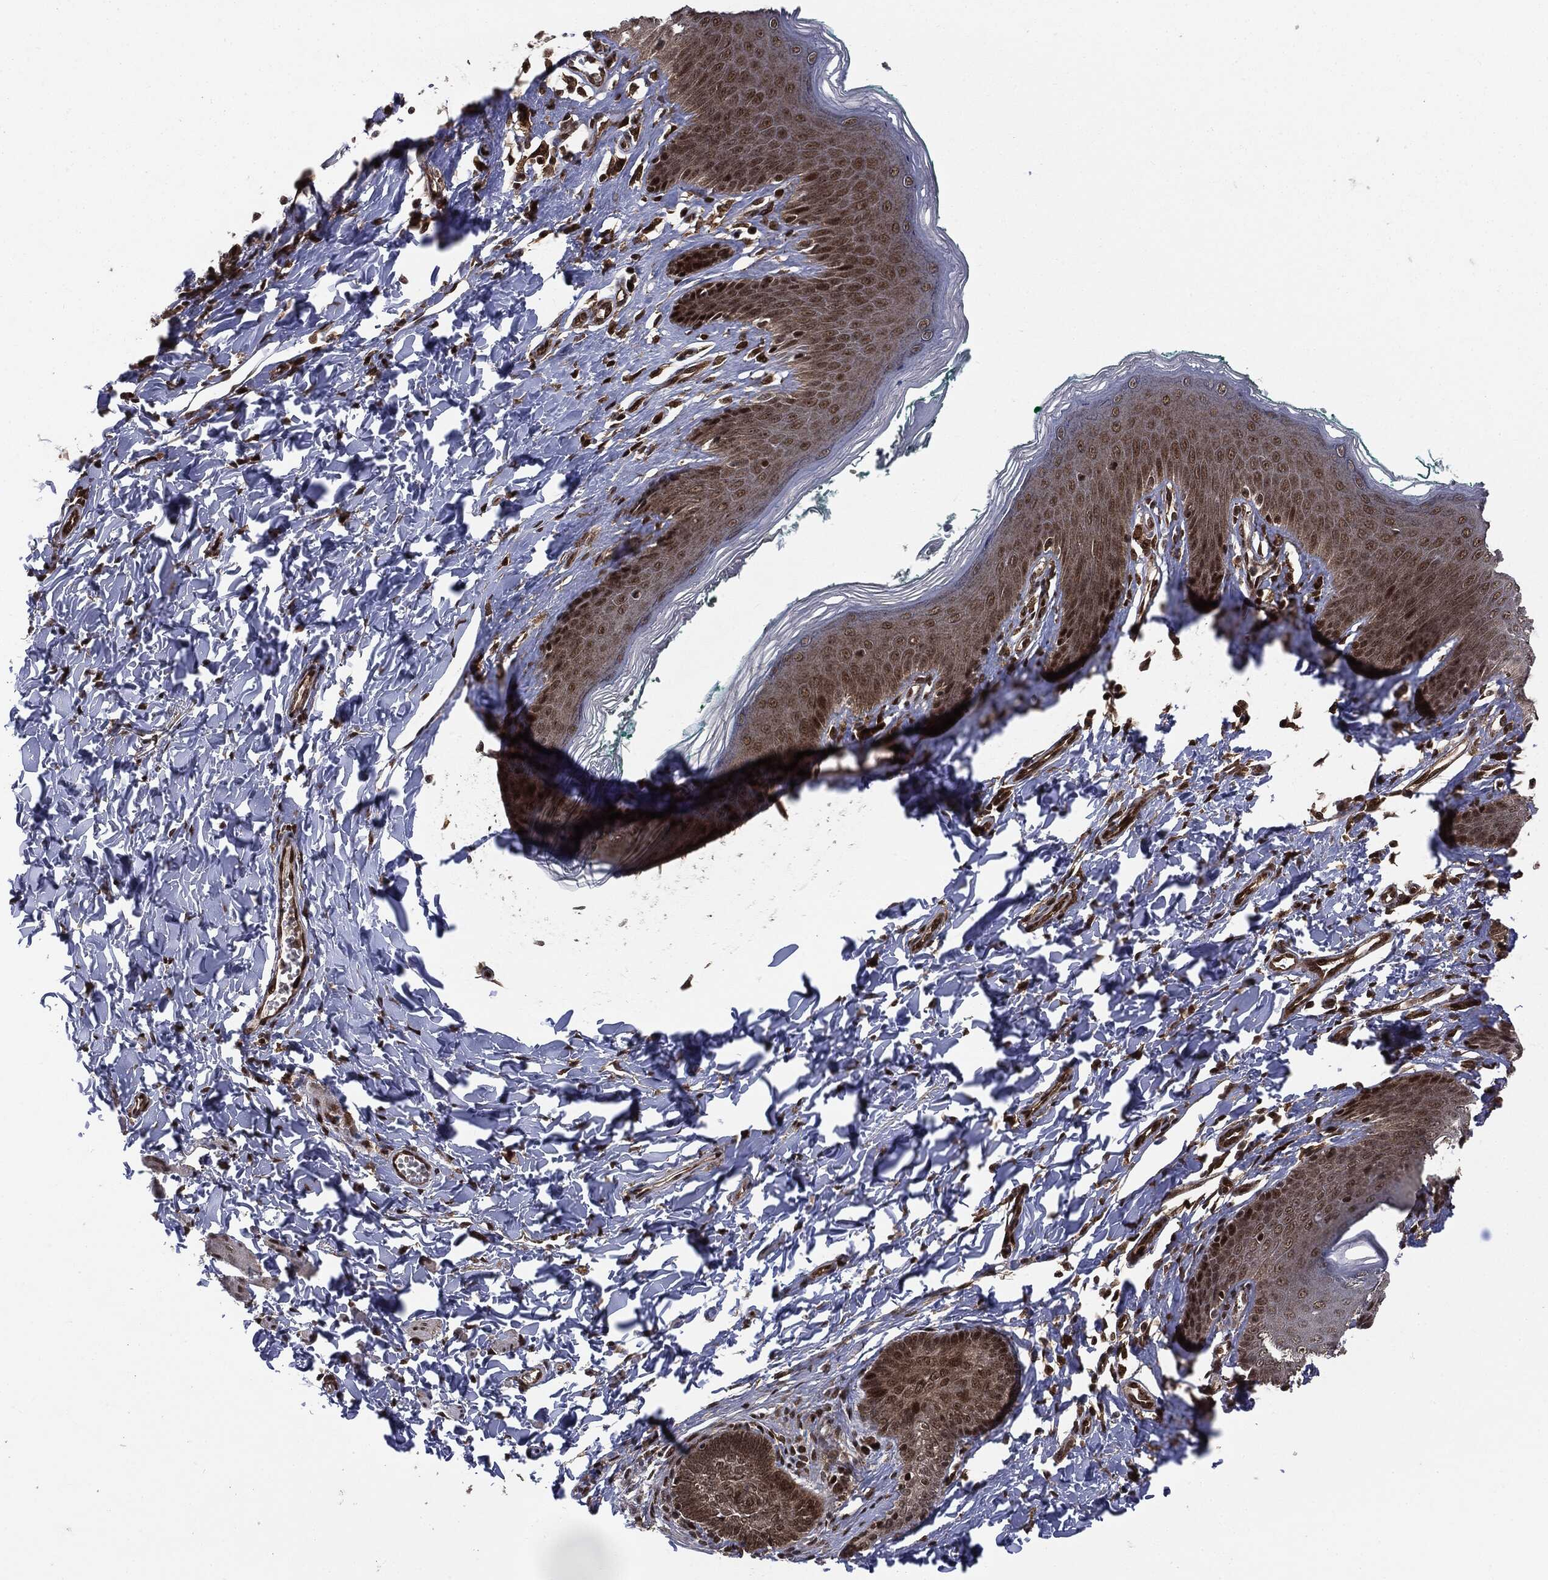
{"staining": {"intensity": "moderate", "quantity": "<25%", "location": "nuclear"}, "tissue": "skin", "cell_type": "Epidermal cells", "image_type": "normal", "snomed": [{"axis": "morphology", "description": "Normal tissue, NOS"}, {"axis": "topography", "description": "Vulva"}], "caption": "A high-resolution image shows immunohistochemistry staining of unremarkable skin, which reveals moderate nuclear expression in about <25% of epidermal cells. (brown staining indicates protein expression, while blue staining denotes nuclei).", "gene": "PTPA", "patient": {"sex": "female", "age": 66}}